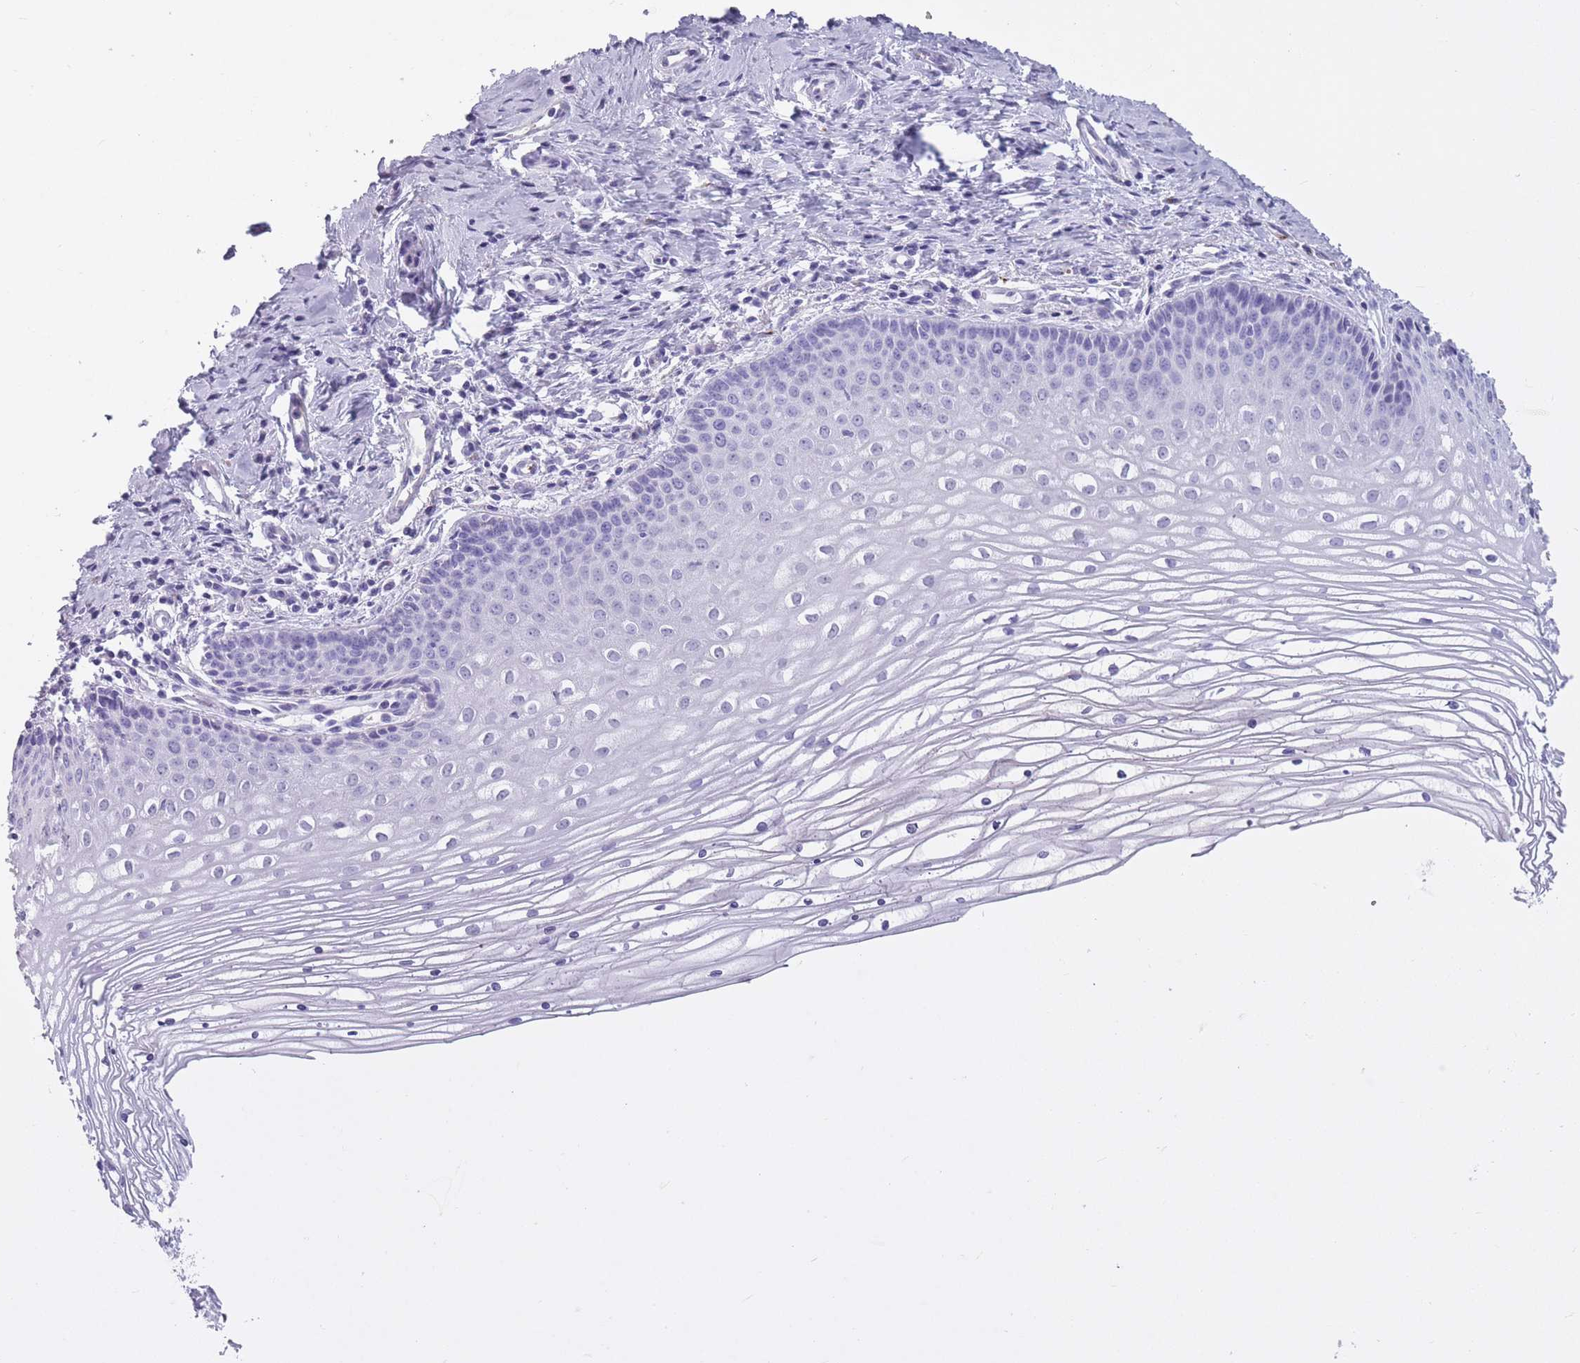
{"staining": {"intensity": "negative", "quantity": "none", "location": "none"}, "tissue": "cervix", "cell_type": "Glandular cells", "image_type": "normal", "snomed": [{"axis": "morphology", "description": "Normal tissue, NOS"}, {"axis": "topography", "description": "Cervix"}], "caption": "Image shows no protein positivity in glandular cells of unremarkable cervix.", "gene": "OR7C1", "patient": {"sex": "female", "age": 47}}